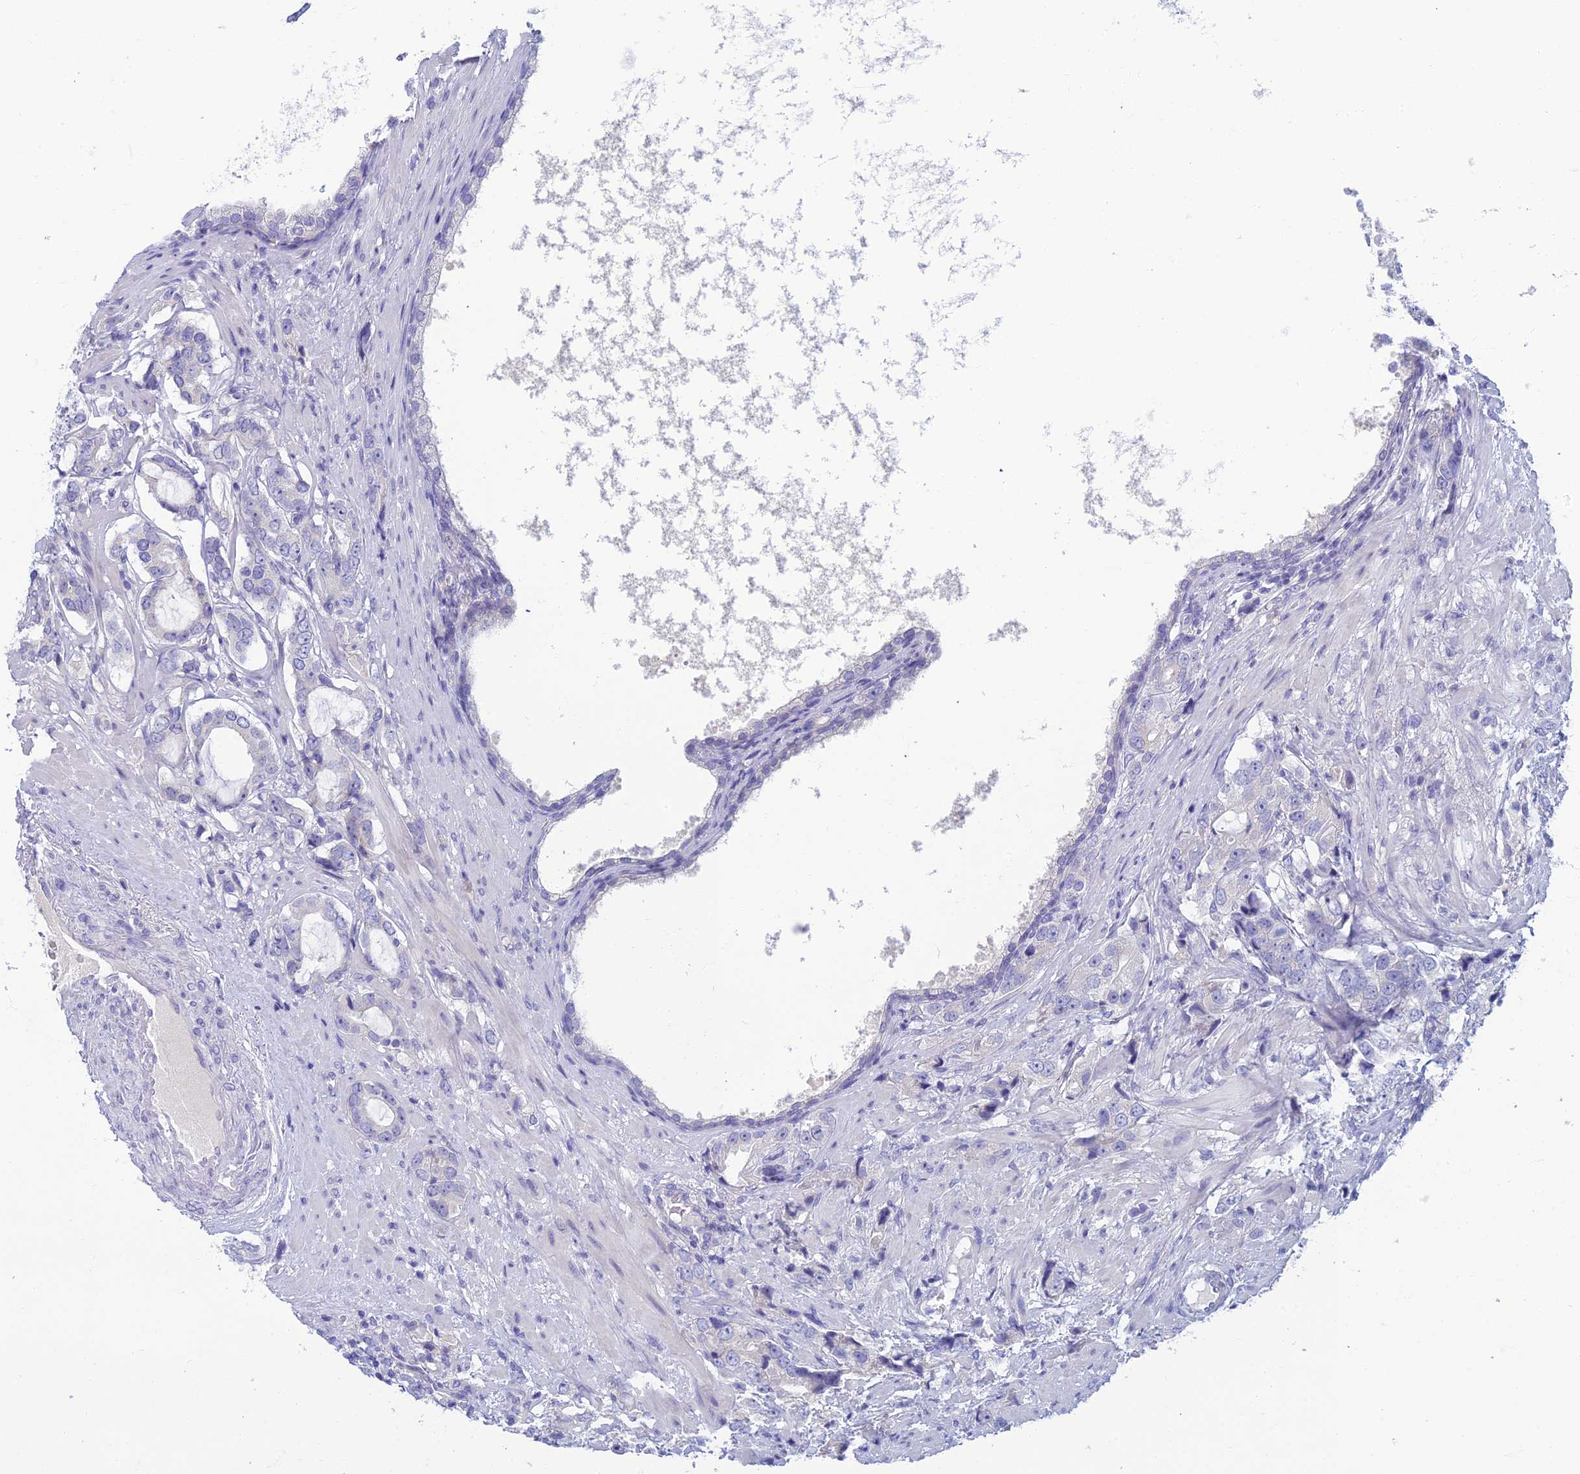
{"staining": {"intensity": "negative", "quantity": "none", "location": "none"}, "tissue": "prostate cancer", "cell_type": "Tumor cells", "image_type": "cancer", "snomed": [{"axis": "morphology", "description": "Adenocarcinoma, High grade"}, {"axis": "topography", "description": "Prostate"}], "caption": "This histopathology image is of prostate adenocarcinoma (high-grade) stained with immunohistochemistry (IHC) to label a protein in brown with the nuclei are counter-stained blue. There is no positivity in tumor cells.", "gene": "SLC25A41", "patient": {"sex": "male", "age": 75}}